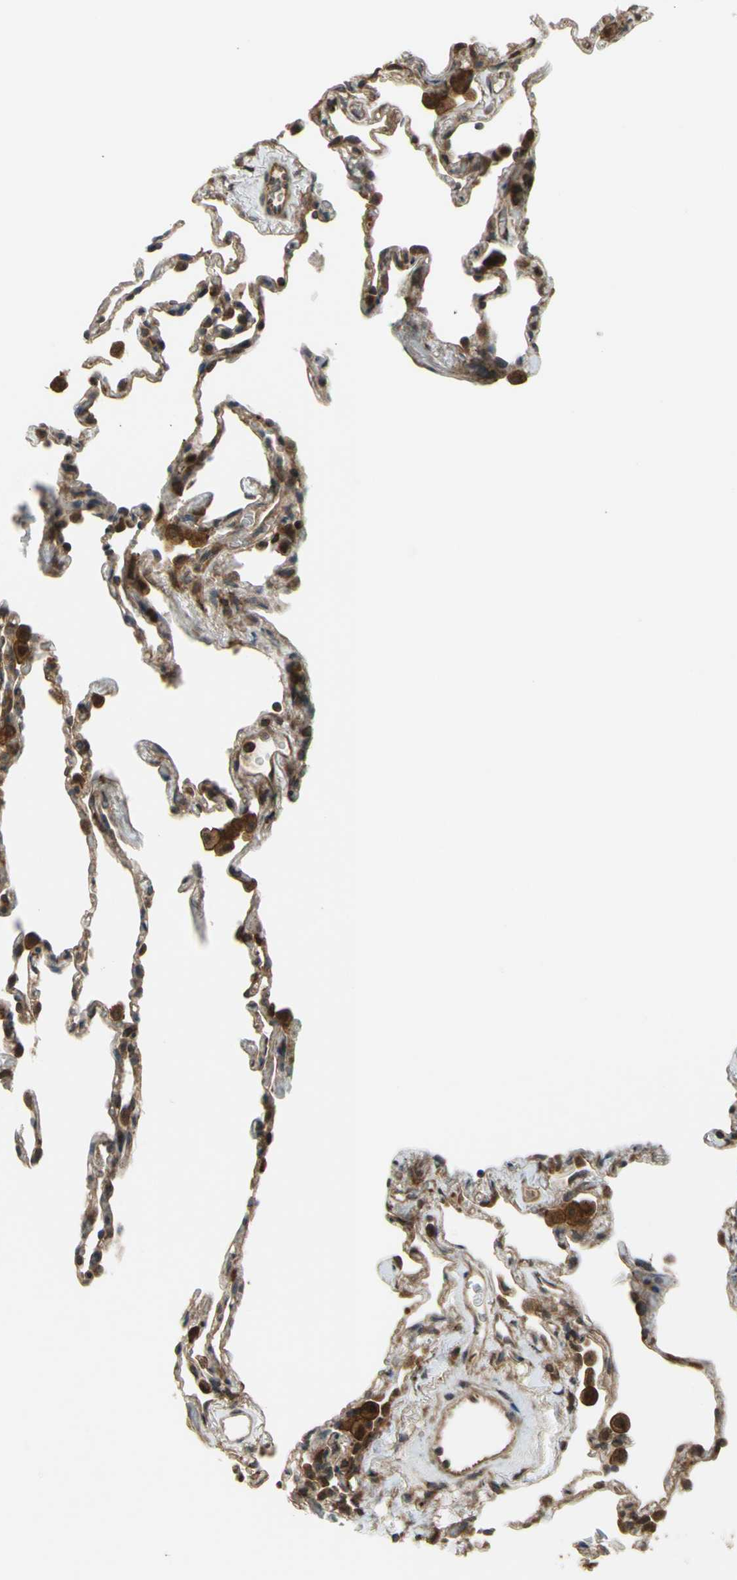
{"staining": {"intensity": "moderate", "quantity": "25%-75%", "location": "cytoplasmic/membranous,nuclear"}, "tissue": "lung", "cell_type": "Alveolar cells", "image_type": "normal", "snomed": [{"axis": "morphology", "description": "Normal tissue, NOS"}, {"axis": "topography", "description": "Lung"}], "caption": "Immunohistochemical staining of unremarkable human lung displays moderate cytoplasmic/membranous,nuclear protein expression in approximately 25%-75% of alveolar cells. The protein is stained brown, and the nuclei are stained in blue (DAB (3,3'-diaminobenzidine) IHC with brightfield microscopy, high magnification).", "gene": "FLII", "patient": {"sex": "male", "age": 59}}